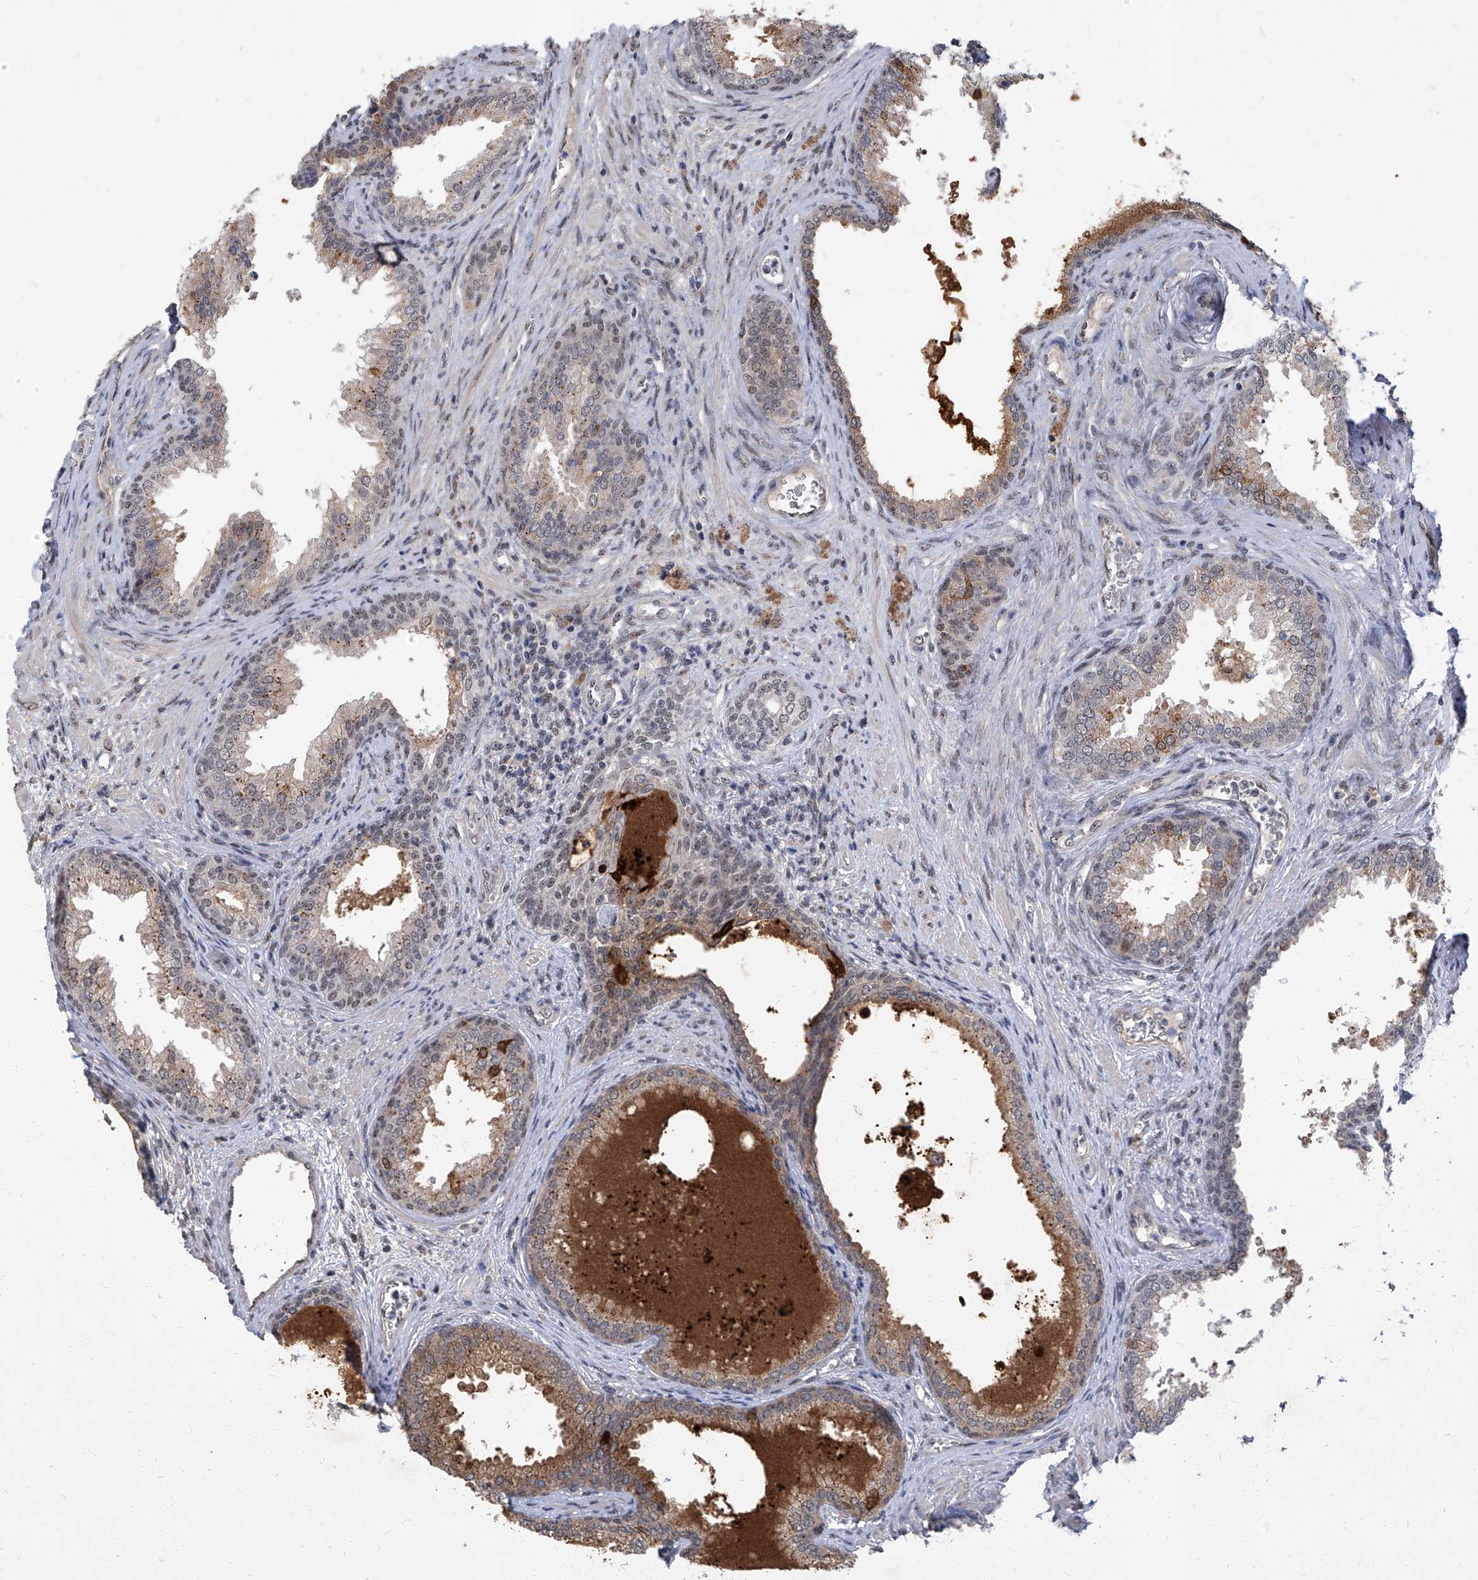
{"staining": {"intensity": "moderate", "quantity": ">75%", "location": "cytoplasmic/membranous,nuclear"}, "tissue": "prostate", "cell_type": "Glandular cells", "image_type": "normal", "snomed": [{"axis": "morphology", "description": "Normal tissue, NOS"}, {"axis": "topography", "description": "Prostate"}], "caption": "An image of human prostate stained for a protein exhibits moderate cytoplasmic/membranous,nuclear brown staining in glandular cells. (DAB (3,3'-diaminobenzidine) IHC with brightfield microscopy, high magnification).", "gene": "CMTR1", "patient": {"sex": "male", "age": 76}}